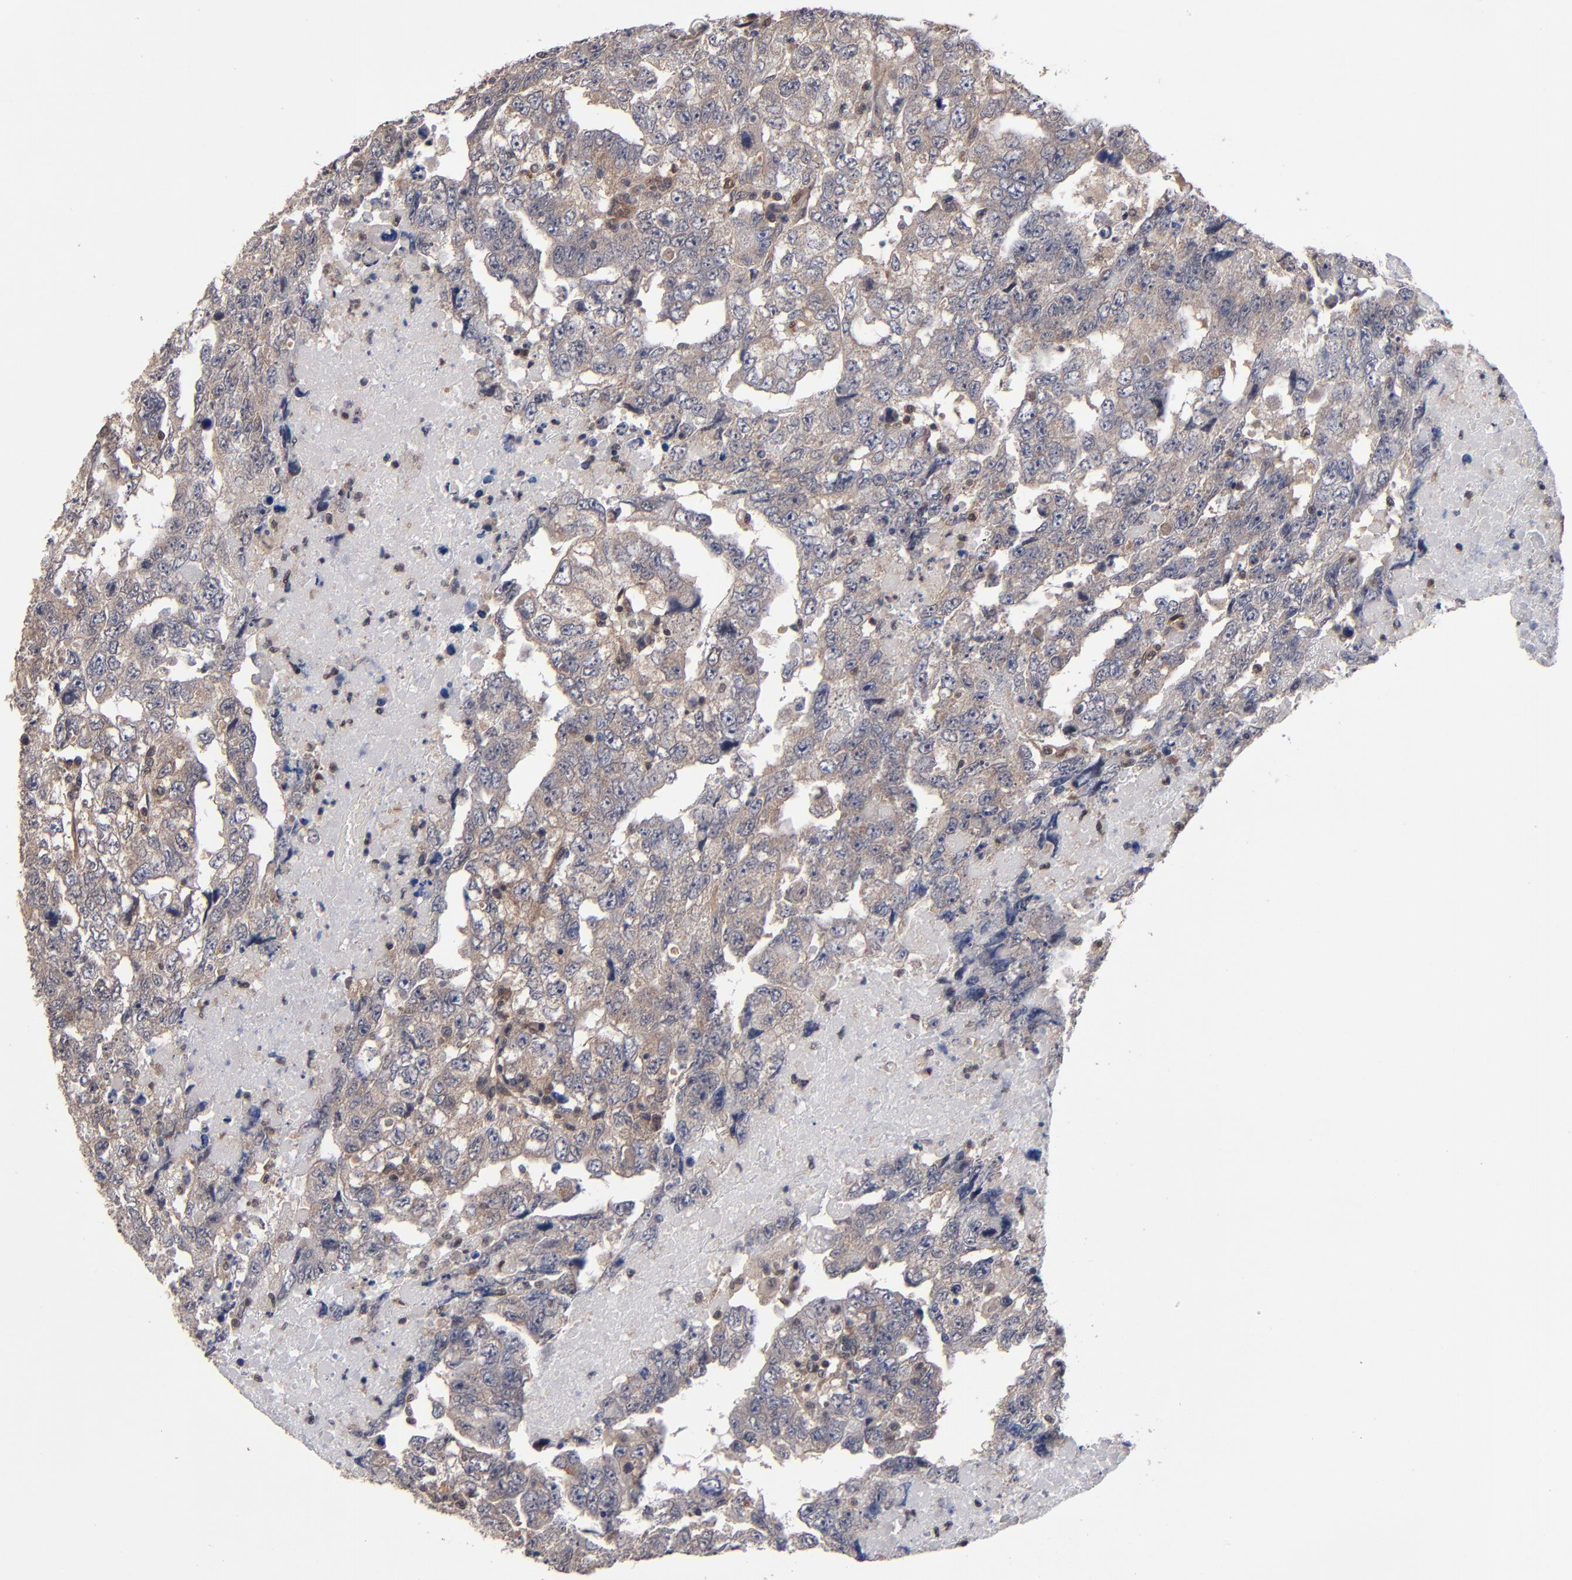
{"staining": {"intensity": "weak", "quantity": ">75%", "location": "cytoplasmic/membranous"}, "tissue": "testis cancer", "cell_type": "Tumor cells", "image_type": "cancer", "snomed": [{"axis": "morphology", "description": "Carcinoma, Embryonal, NOS"}, {"axis": "topography", "description": "Testis"}], "caption": "High-magnification brightfield microscopy of testis cancer stained with DAB (3,3'-diaminobenzidine) (brown) and counterstained with hematoxylin (blue). tumor cells exhibit weak cytoplasmic/membranous positivity is present in approximately>75% of cells.", "gene": "ALG13", "patient": {"sex": "male", "age": 36}}